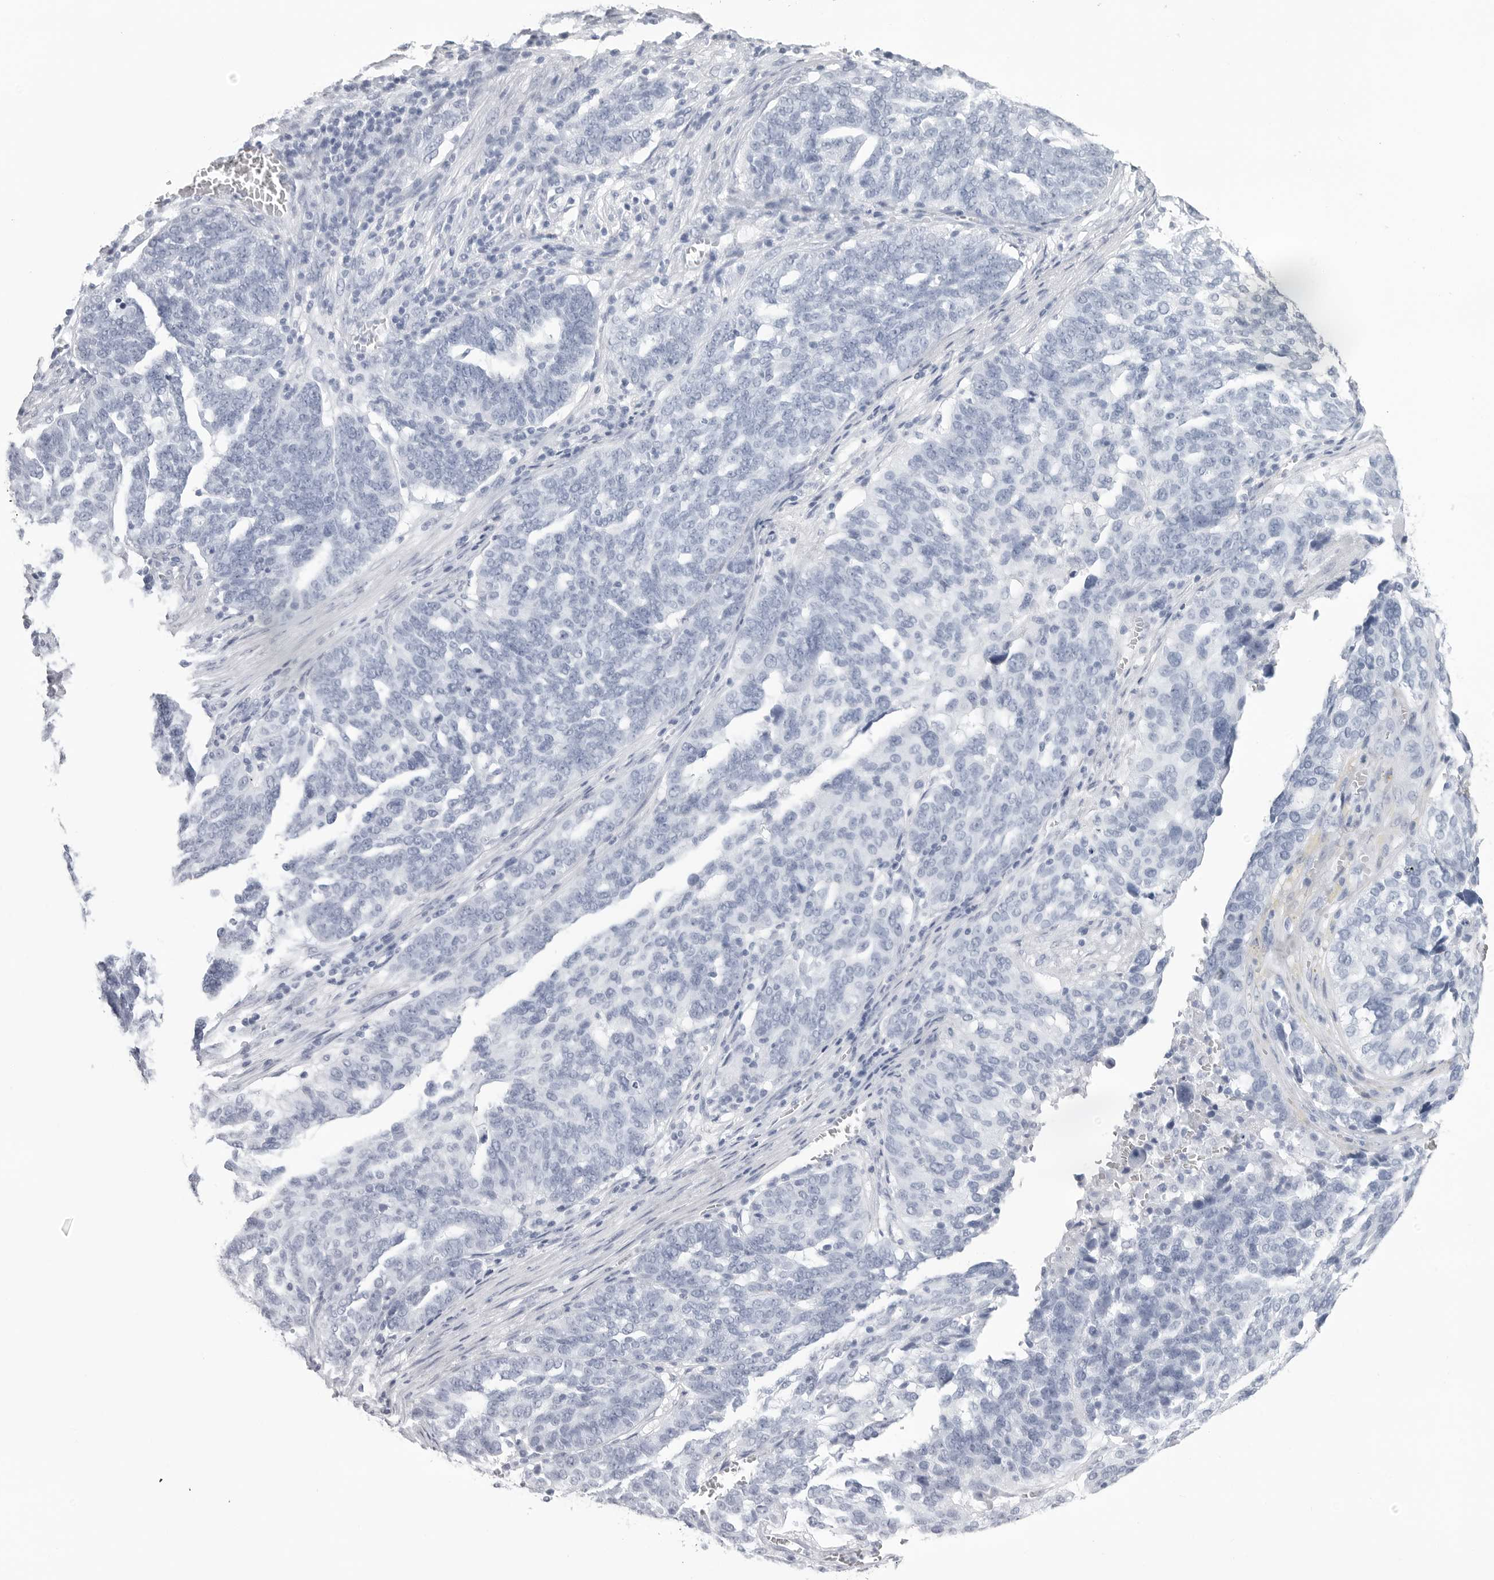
{"staining": {"intensity": "negative", "quantity": "none", "location": "none"}, "tissue": "ovarian cancer", "cell_type": "Tumor cells", "image_type": "cancer", "snomed": [{"axis": "morphology", "description": "Cystadenocarcinoma, serous, NOS"}, {"axis": "topography", "description": "Ovary"}], "caption": "A high-resolution micrograph shows IHC staining of ovarian cancer (serous cystadenocarcinoma), which reveals no significant expression in tumor cells.", "gene": "CST2", "patient": {"sex": "female", "age": 59}}